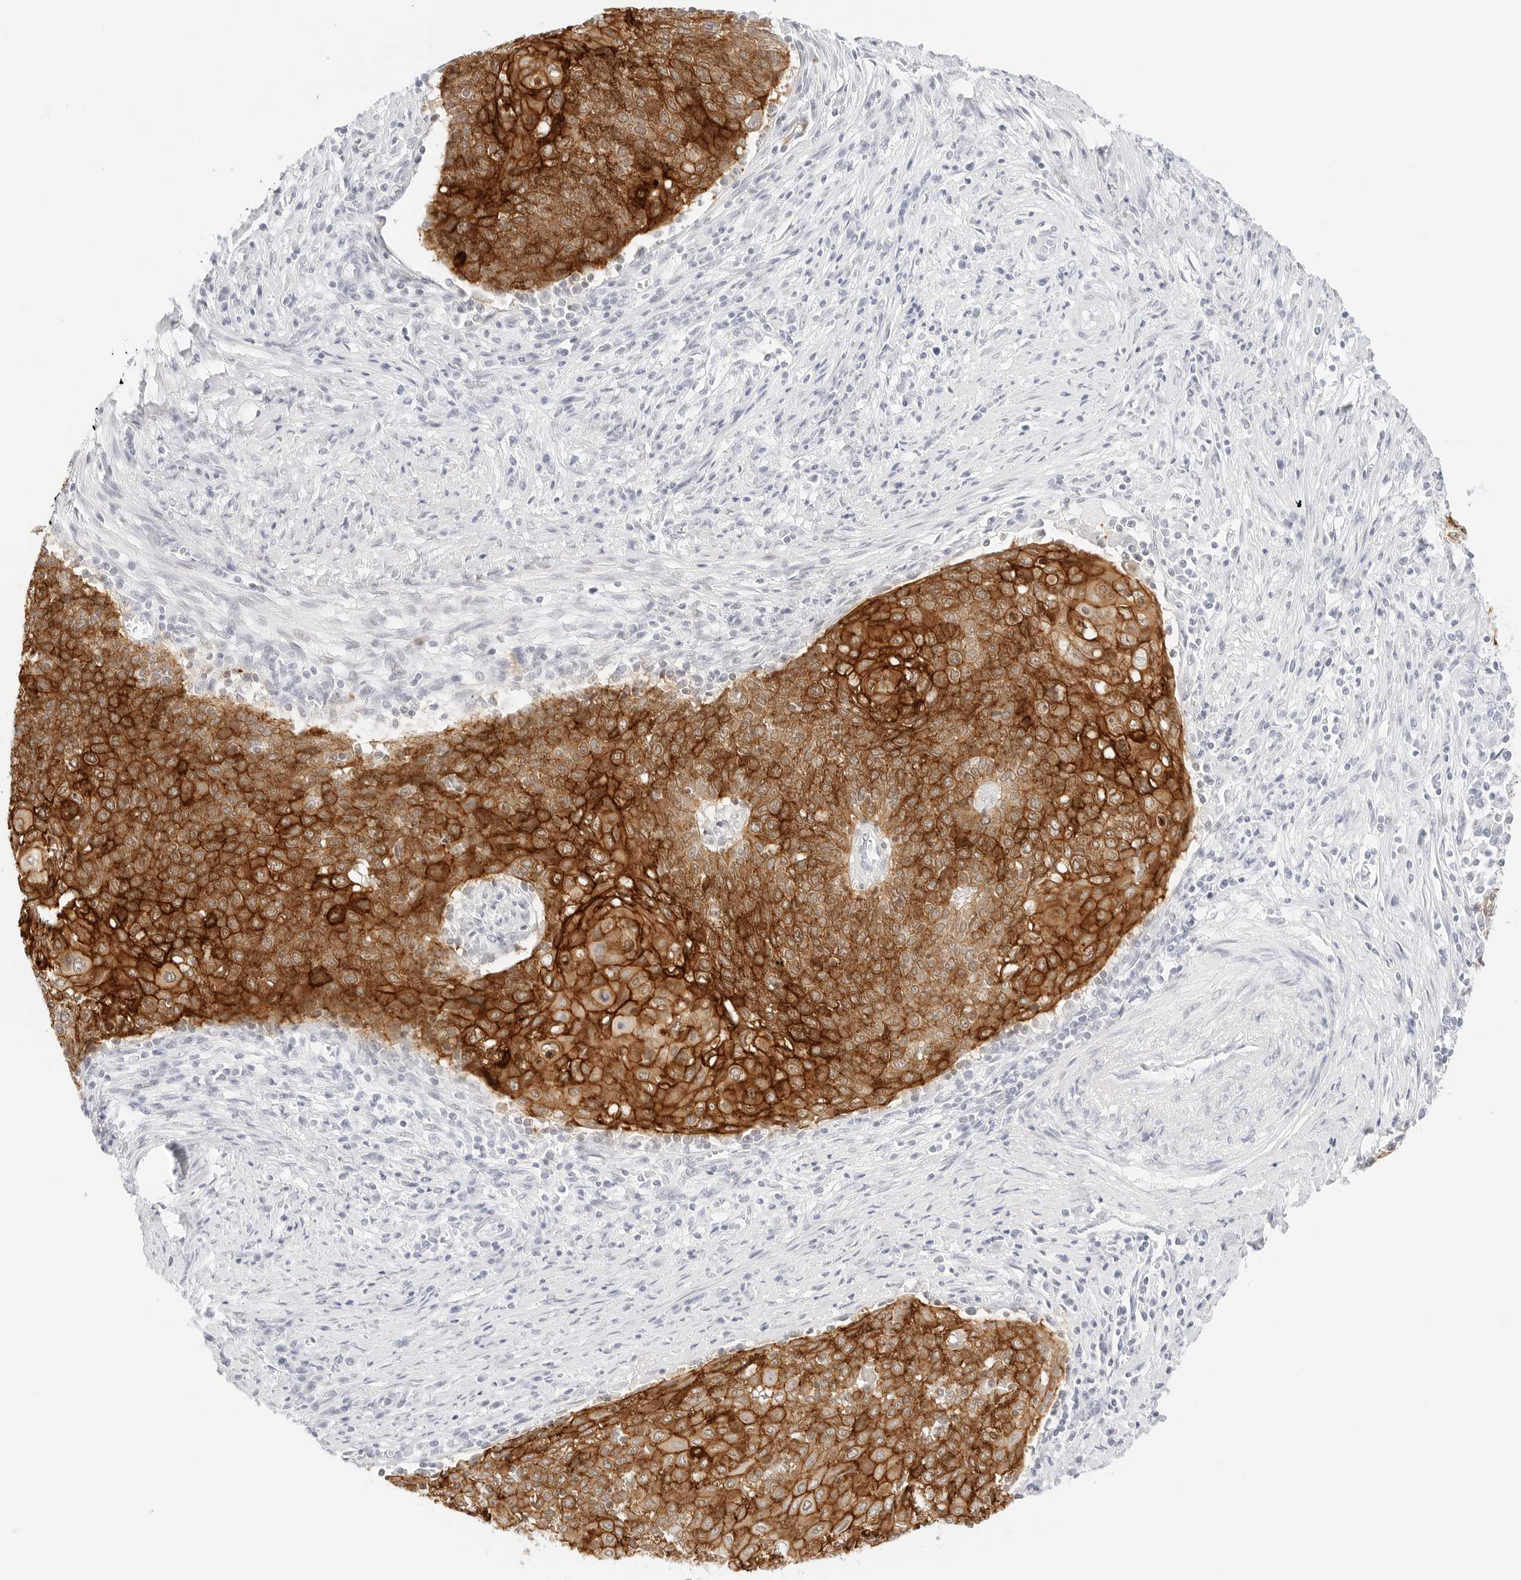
{"staining": {"intensity": "strong", "quantity": ">75%", "location": "cytoplasmic/membranous"}, "tissue": "cervical cancer", "cell_type": "Tumor cells", "image_type": "cancer", "snomed": [{"axis": "morphology", "description": "Squamous cell carcinoma, NOS"}, {"axis": "topography", "description": "Cervix"}], "caption": "High-power microscopy captured an immunohistochemistry (IHC) image of cervical cancer, revealing strong cytoplasmic/membranous staining in approximately >75% of tumor cells.", "gene": "CDH1", "patient": {"sex": "female", "age": 39}}